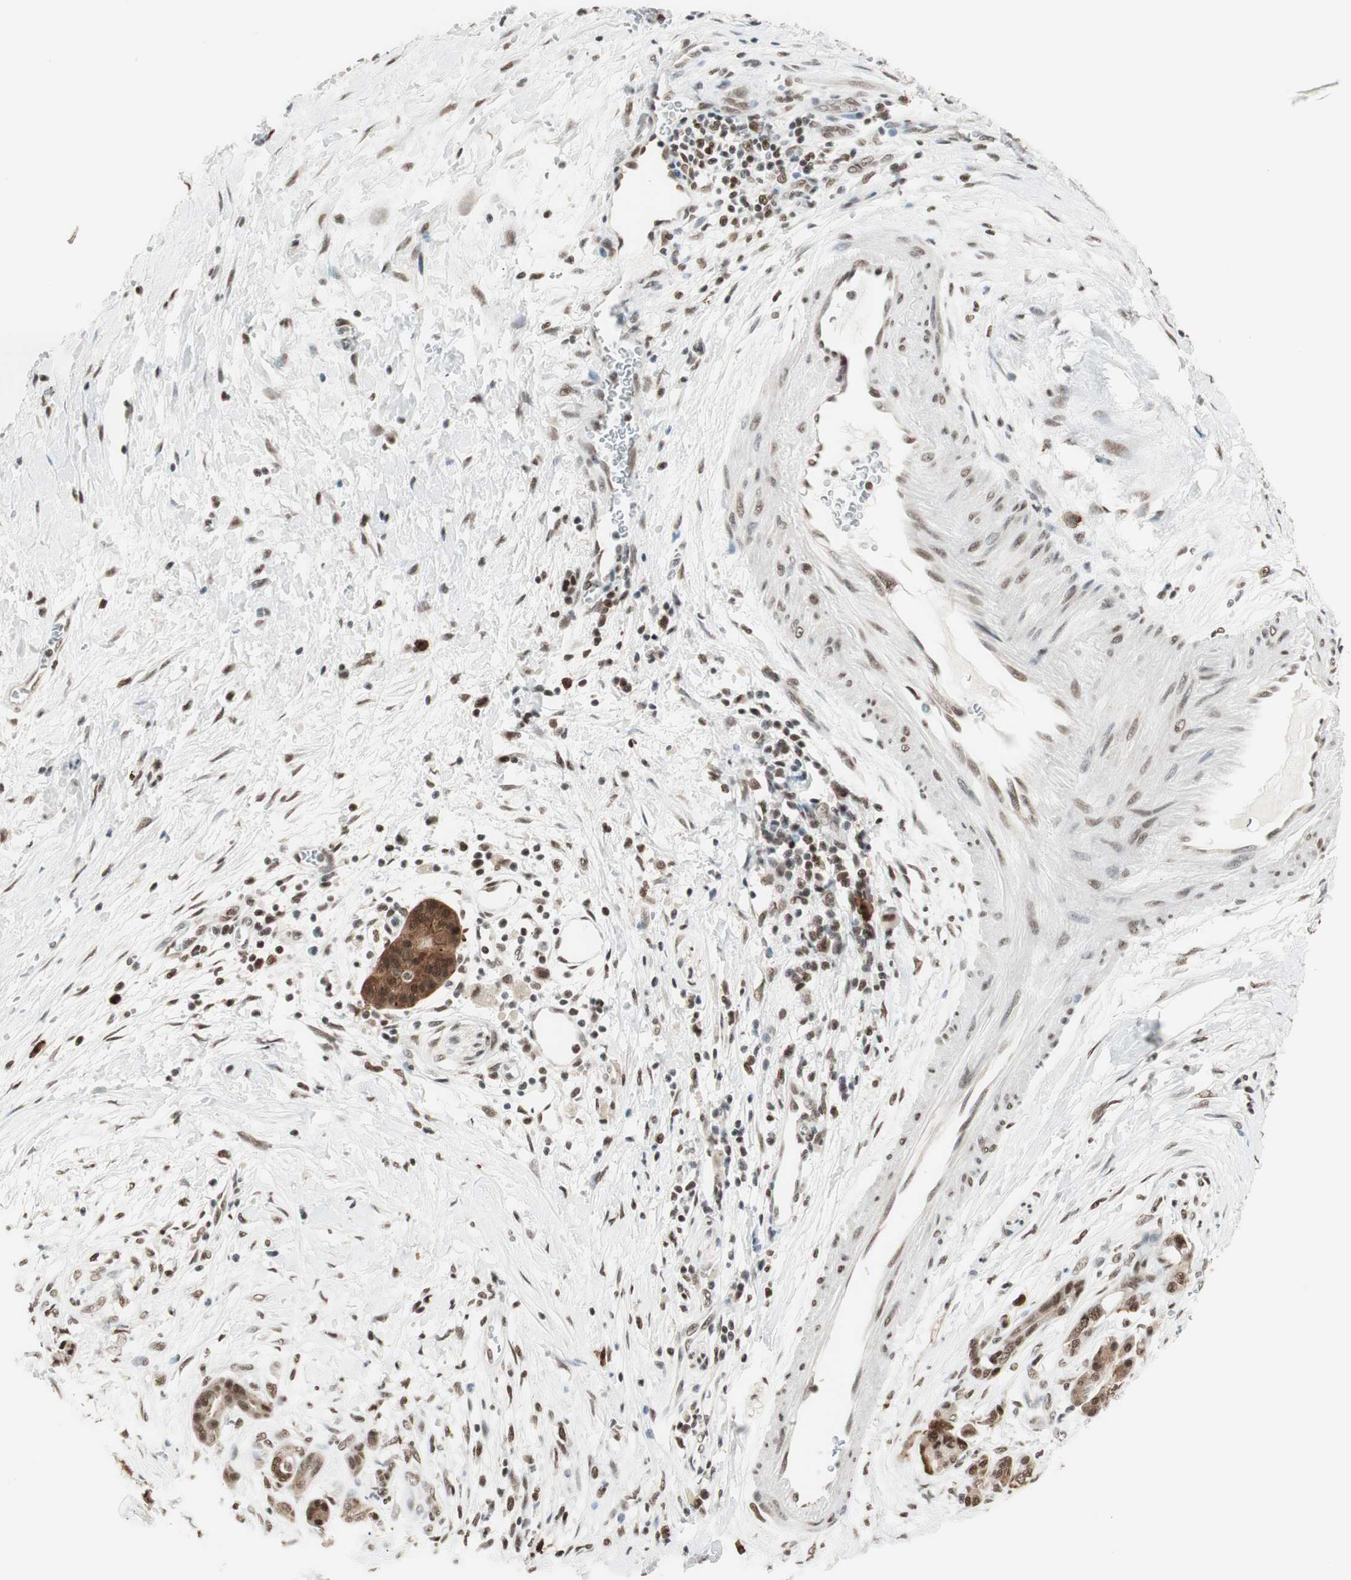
{"staining": {"intensity": "moderate", "quantity": ">75%", "location": "cytoplasmic/membranous,nuclear"}, "tissue": "pancreatic cancer", "cell_type": "Tumor cells", "image_type": "cancer", "snomed": [{"axis": "morphology", "description": "Adenocarcinoma, NOS"}, {"axis": "topography", "description": "Pancreas"}], "caption": "Pancreatic adenocarcinoma stained with DAB immunohistochemistry exhibits medium levels of moderate cytoplasmic/membranous and nuclear positivity in about >75% of tumor cells.", "gene": "SMARCE1", "patient": {"sex": "male", "age": 59}}